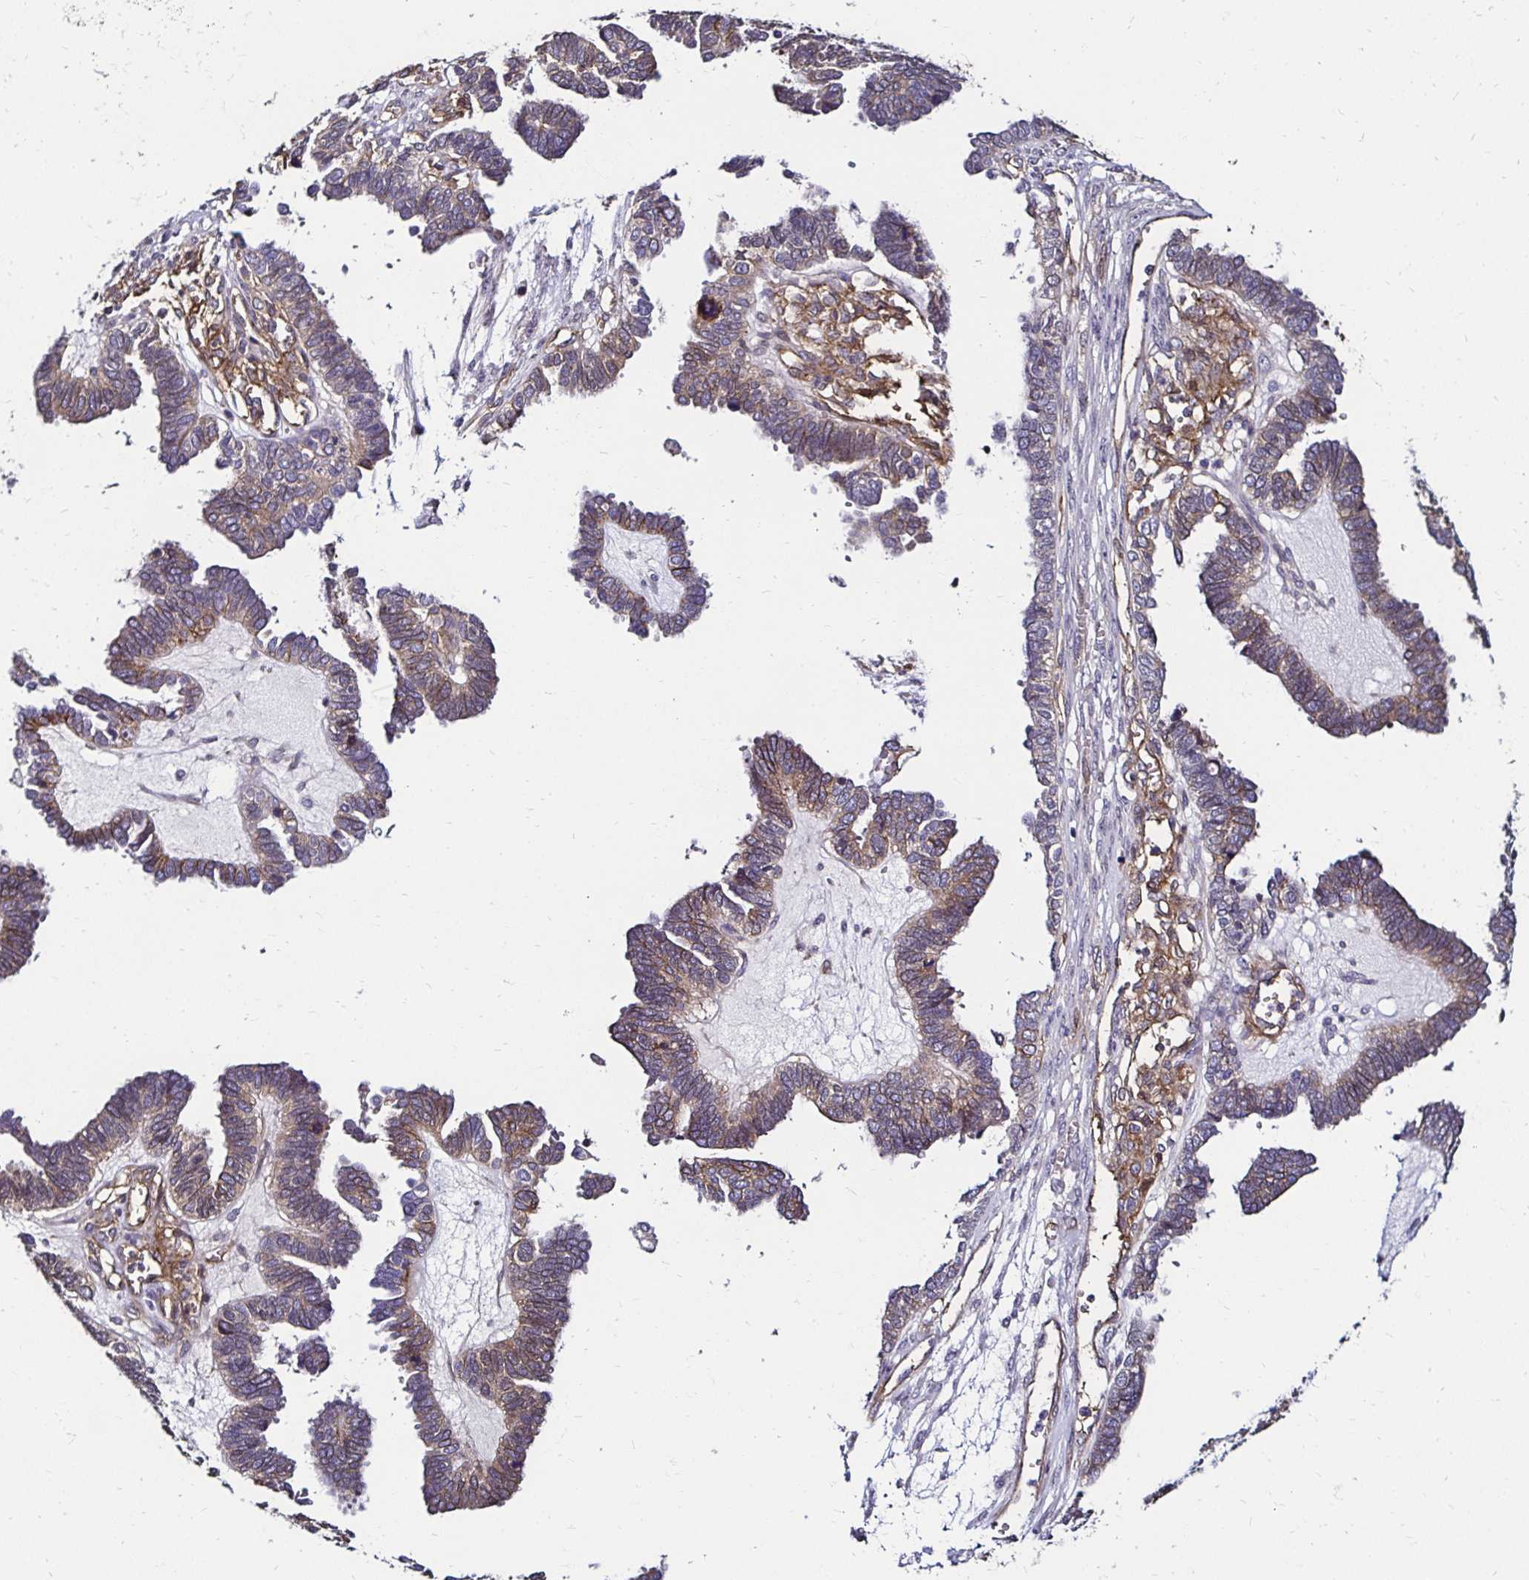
{"staining": {"intensity": "weak", "quantity": "25%-75%", "location": "cytoplasmic/membranous"}, "tissue": "ovarian cancer", "cell_type": "Tumor cells", "image_type": "cancer", "snomed": [{"axis": "morphology", "description": "Cystadenocarcinoma, serous, NOS"}, {"axis": "topography", "description": "Ovary"}], "caption": "IHC of ovarian cancer reveals low levels of weak cytoplasmic/membranous expression in approximately 25%-75% of tumor cells.", "gene": "ITGB1", "patient": {"sex": "female", "age": 51}}